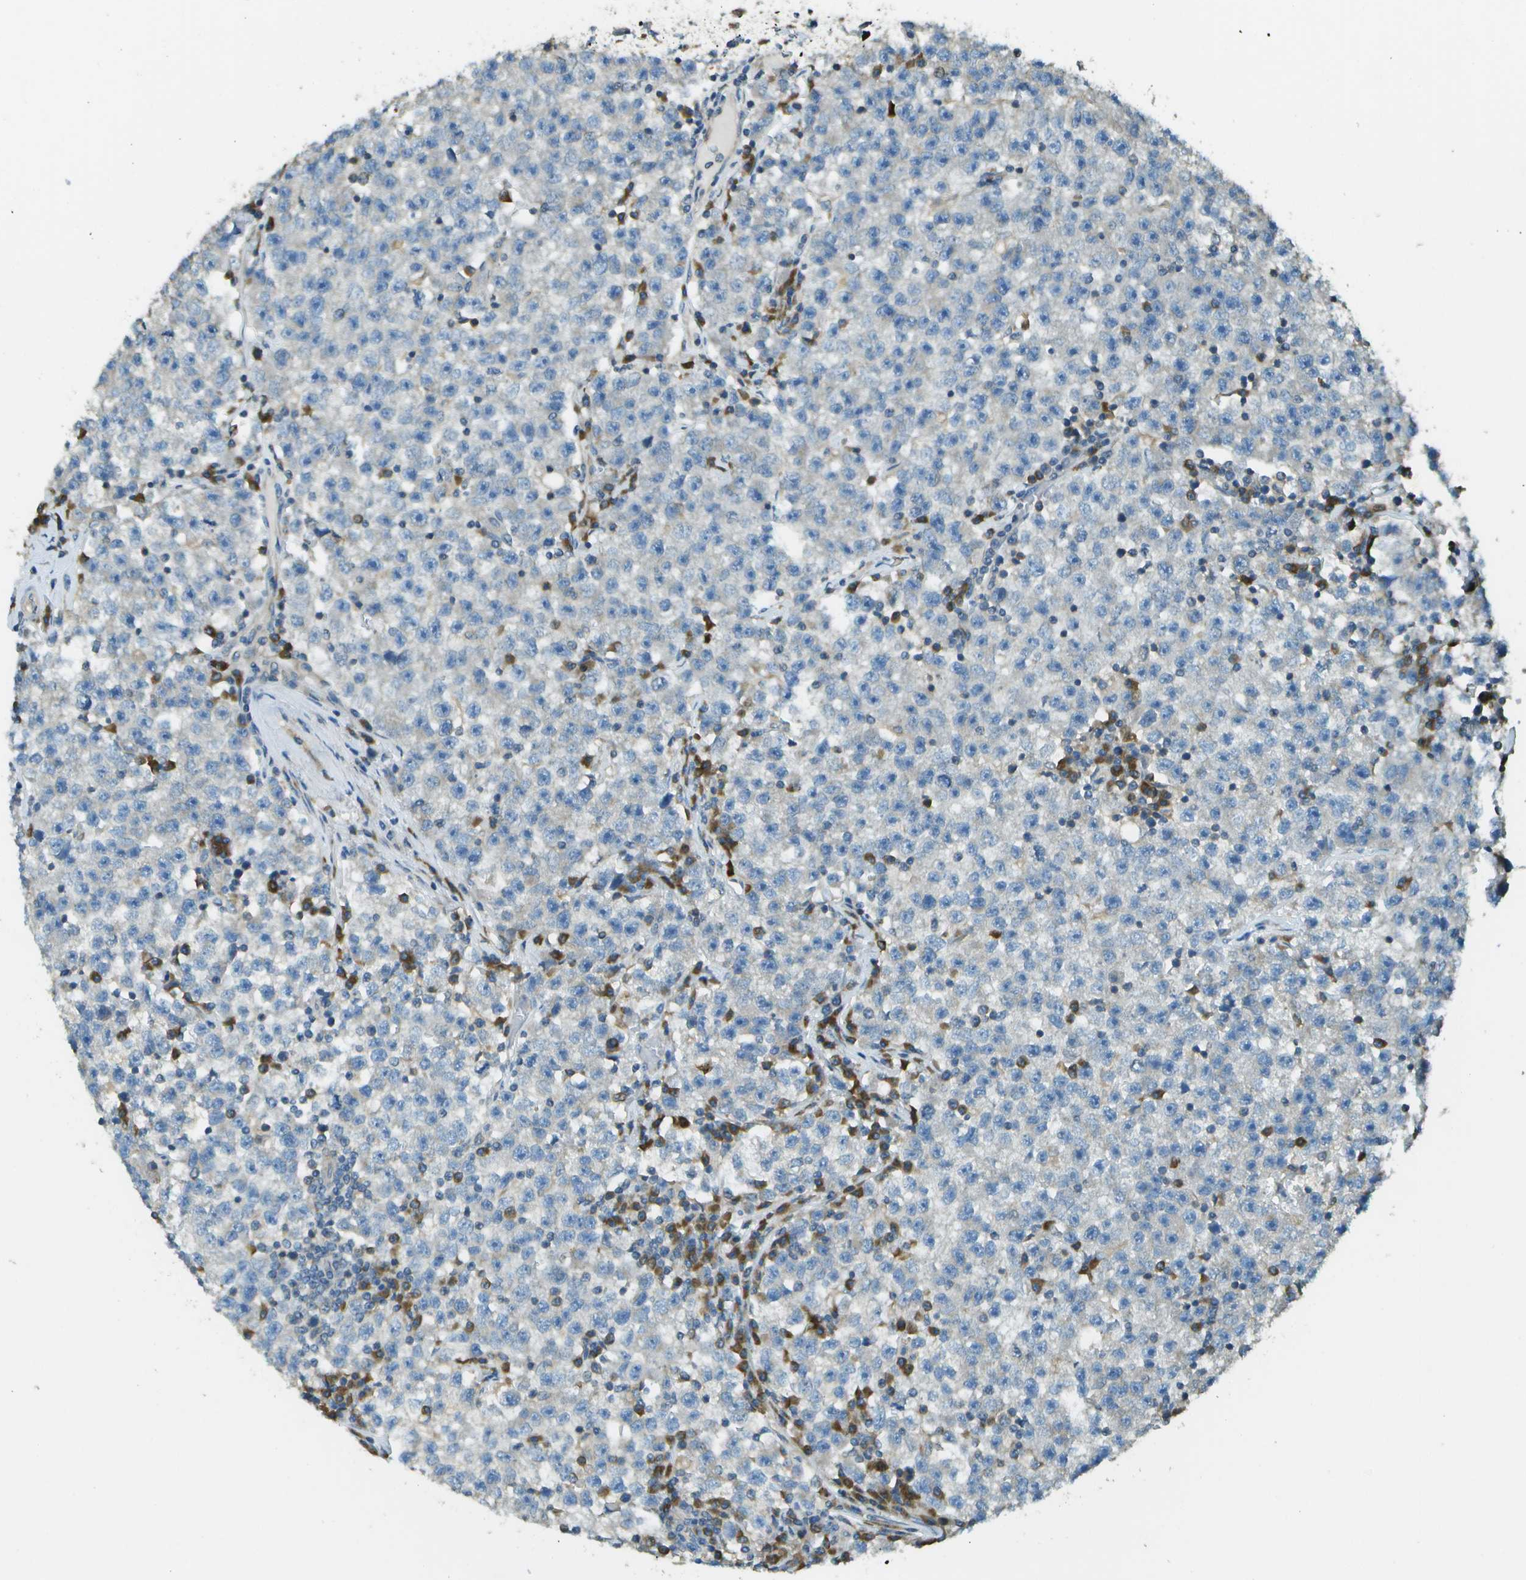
{"staining": {"intensity": "negative", "quantity": "none", "location": "none"}, "tissue": "testis cancer", "cell_type": "Tumor cells", "image_type": "cancer", "snomed": [{"axis": "morphology", "description": "Seminoma, NOS"}, {"axis": "topography", "description": "Testis"}], "caption": "An image of human testis seminoma is negative for staining in tumor cells.", "gene": "DNAJB11", "patient": {"sex": "male", "age": 22}}